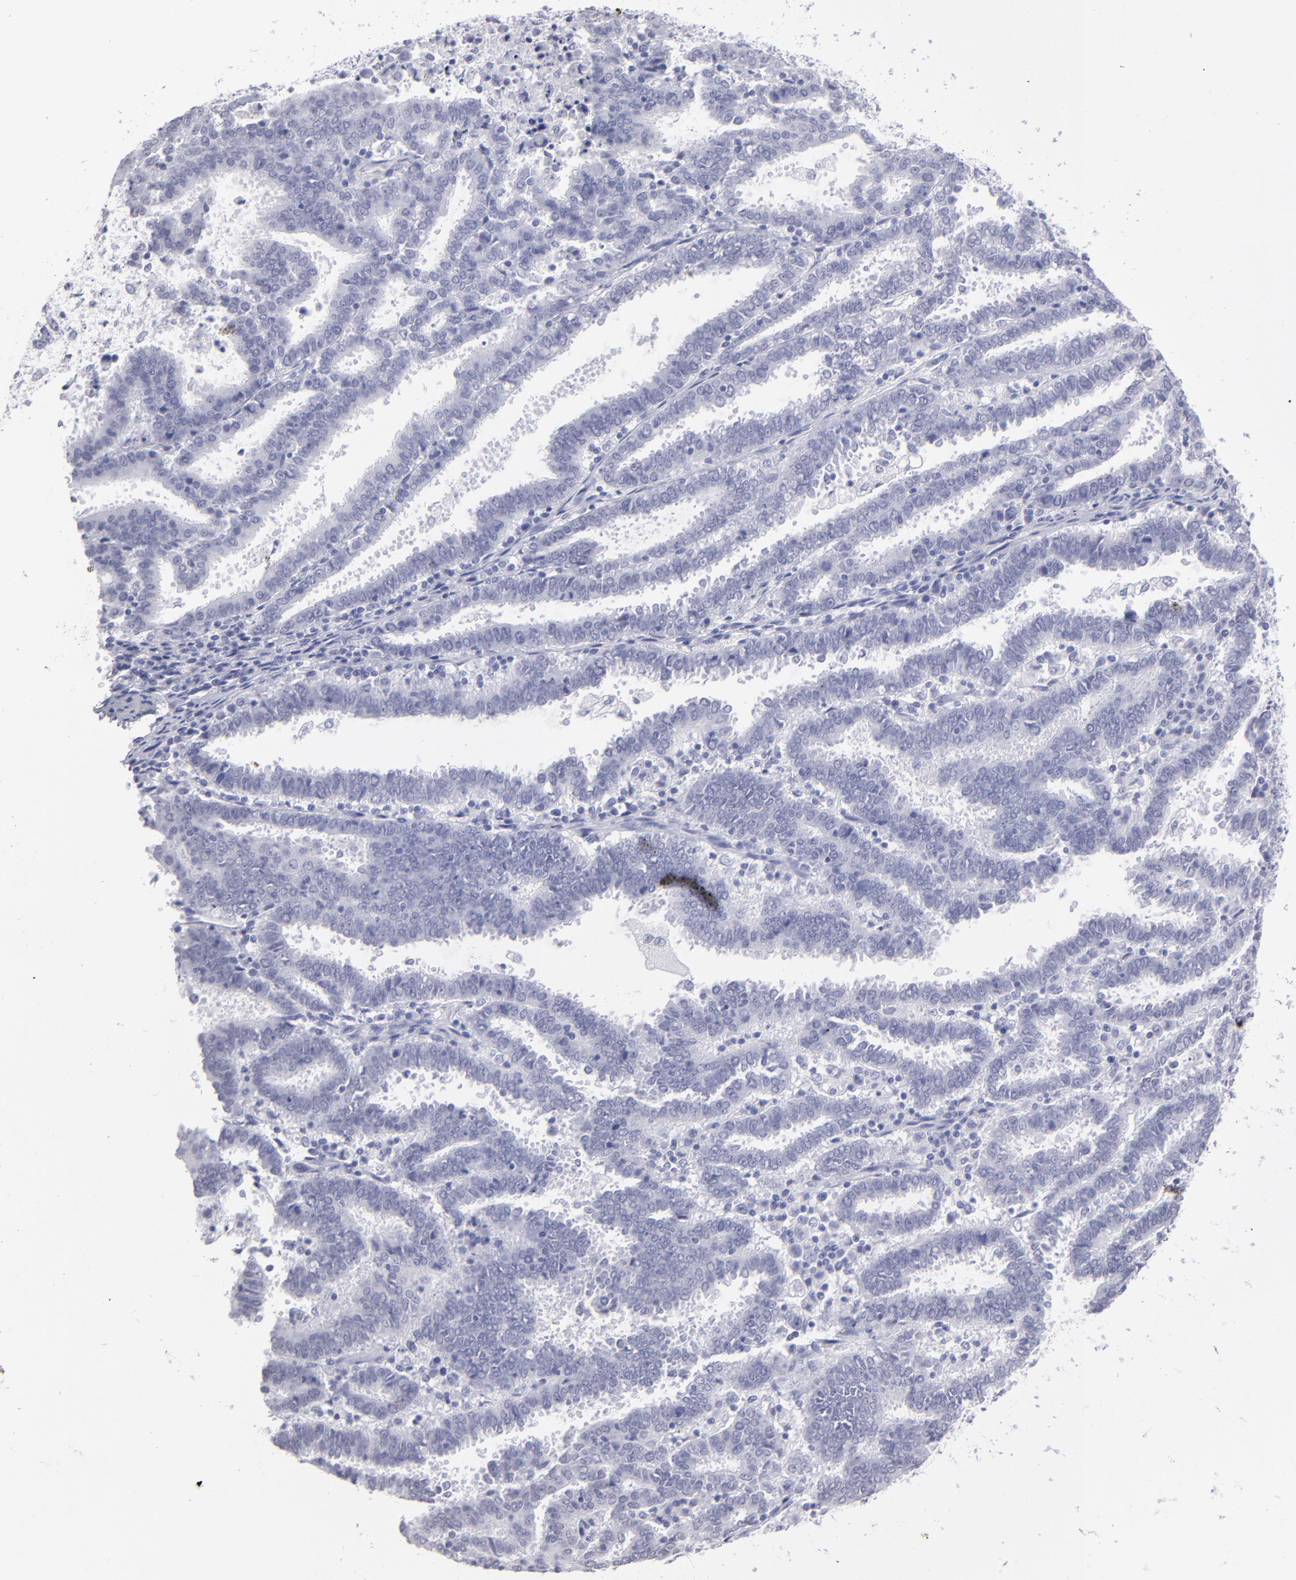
{"staining": {"intensity": "negative", "quantity": "none", "location": "none"}, "tissue": "endometrial cancer", "cell_type": "Tumor cells", "image_type": "cancer", "snomed": [{"axis": "morphology", "description": "Adenocarcinoma, NOS"}, {"axis": "topography", "description": "Uterus"}], "caption": "Histopathology image shows no protein expression in tumor cells of endometrial adenocarcinoma tissue.", "gene": "ALDOB", "patient": {"sex": "female", "age": 83}}